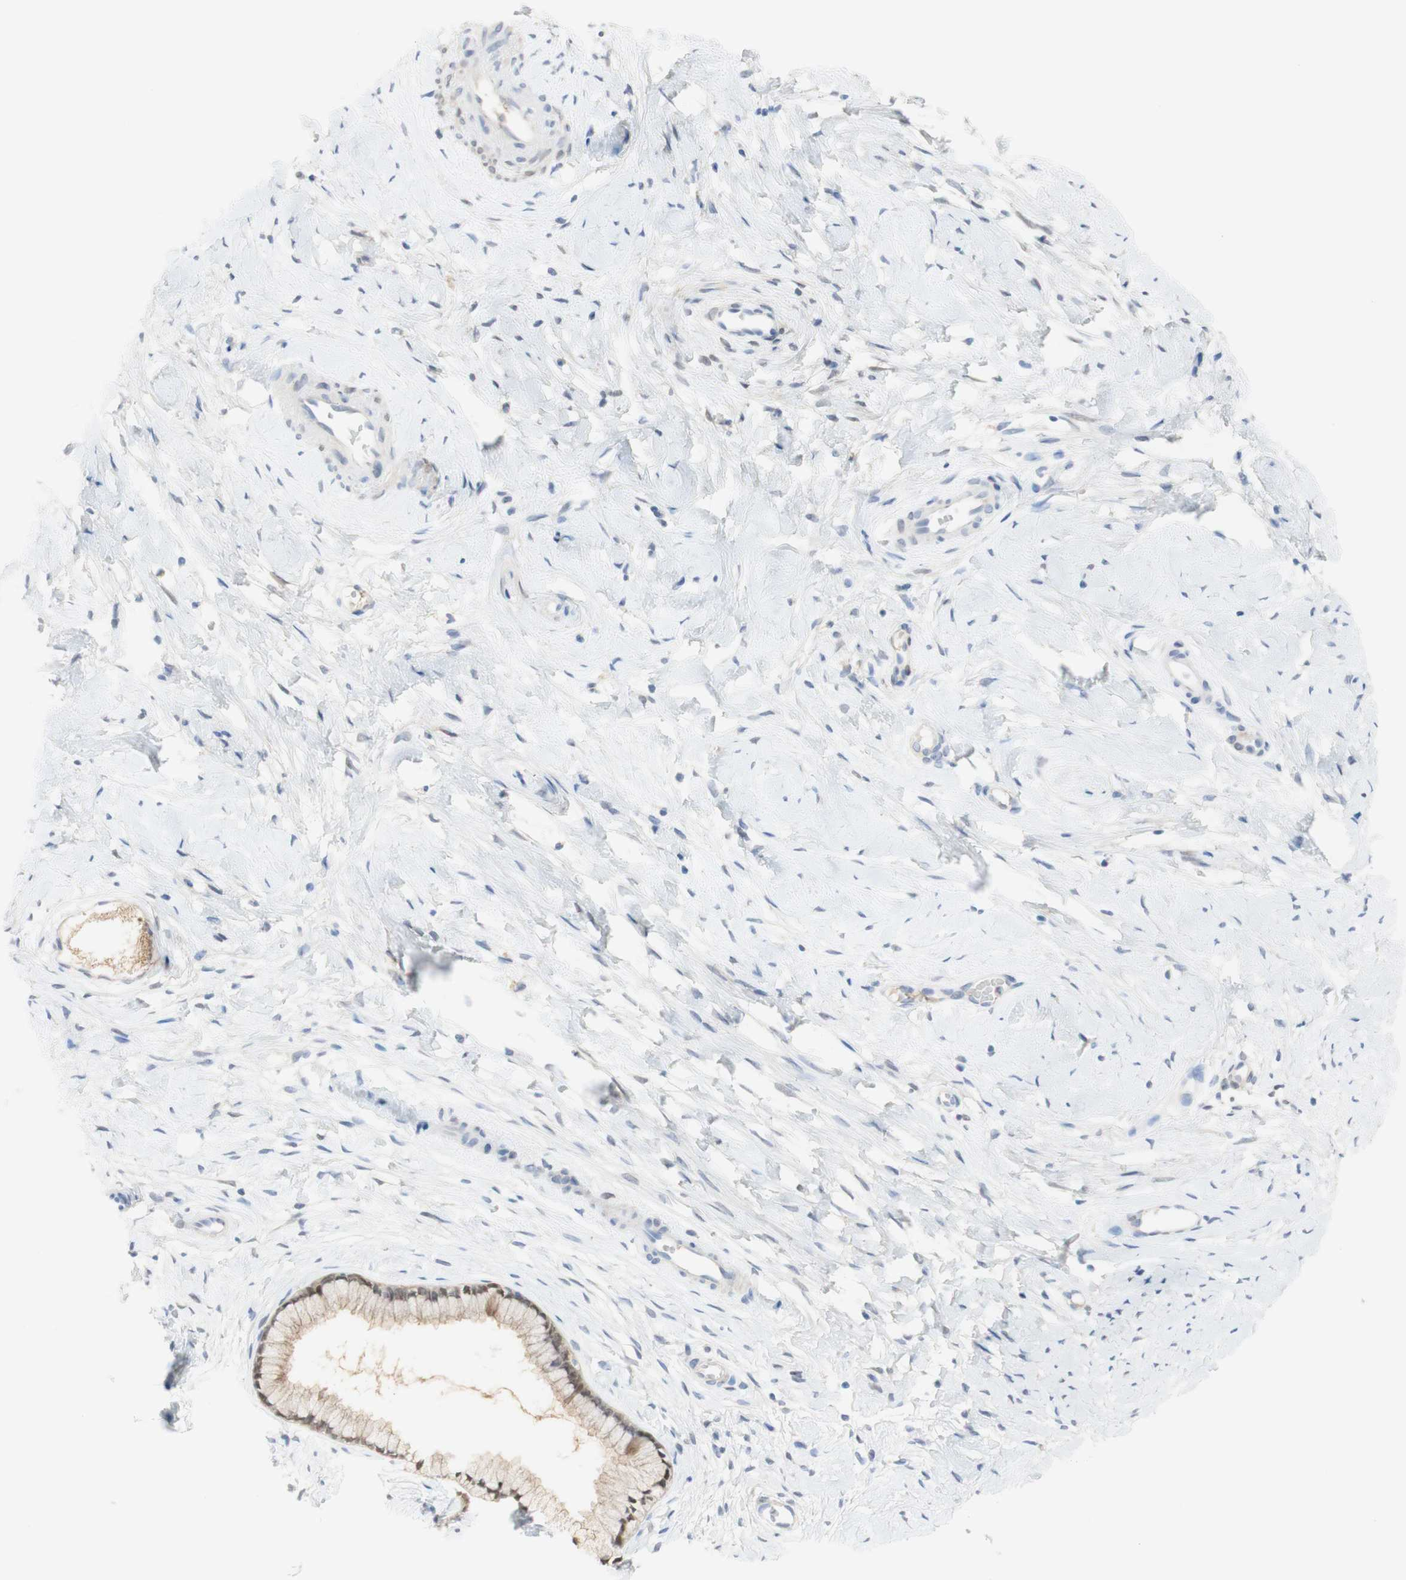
{"staining": {"intensity": "negative", "quantity": "none", "location": "none"}, "tissue": "cervix", "cell_type": "Glandular cells", "image_type": "normal", "snomed": [{"axis": "morphology", "description": "Normal tissue, NOS"}, {"axis": "topography", "description": "Cervix"}], "caption": "High magnification brightfield microscopy of unremarkable cervix stained with DAB (3,3'-diaminobenzidine) (brown) and counterstained with hematoxylin (blue): glandular cells show no significant expression.", "gene": "SELENBP1", "patient": {"sex": "female", "age": 65}}